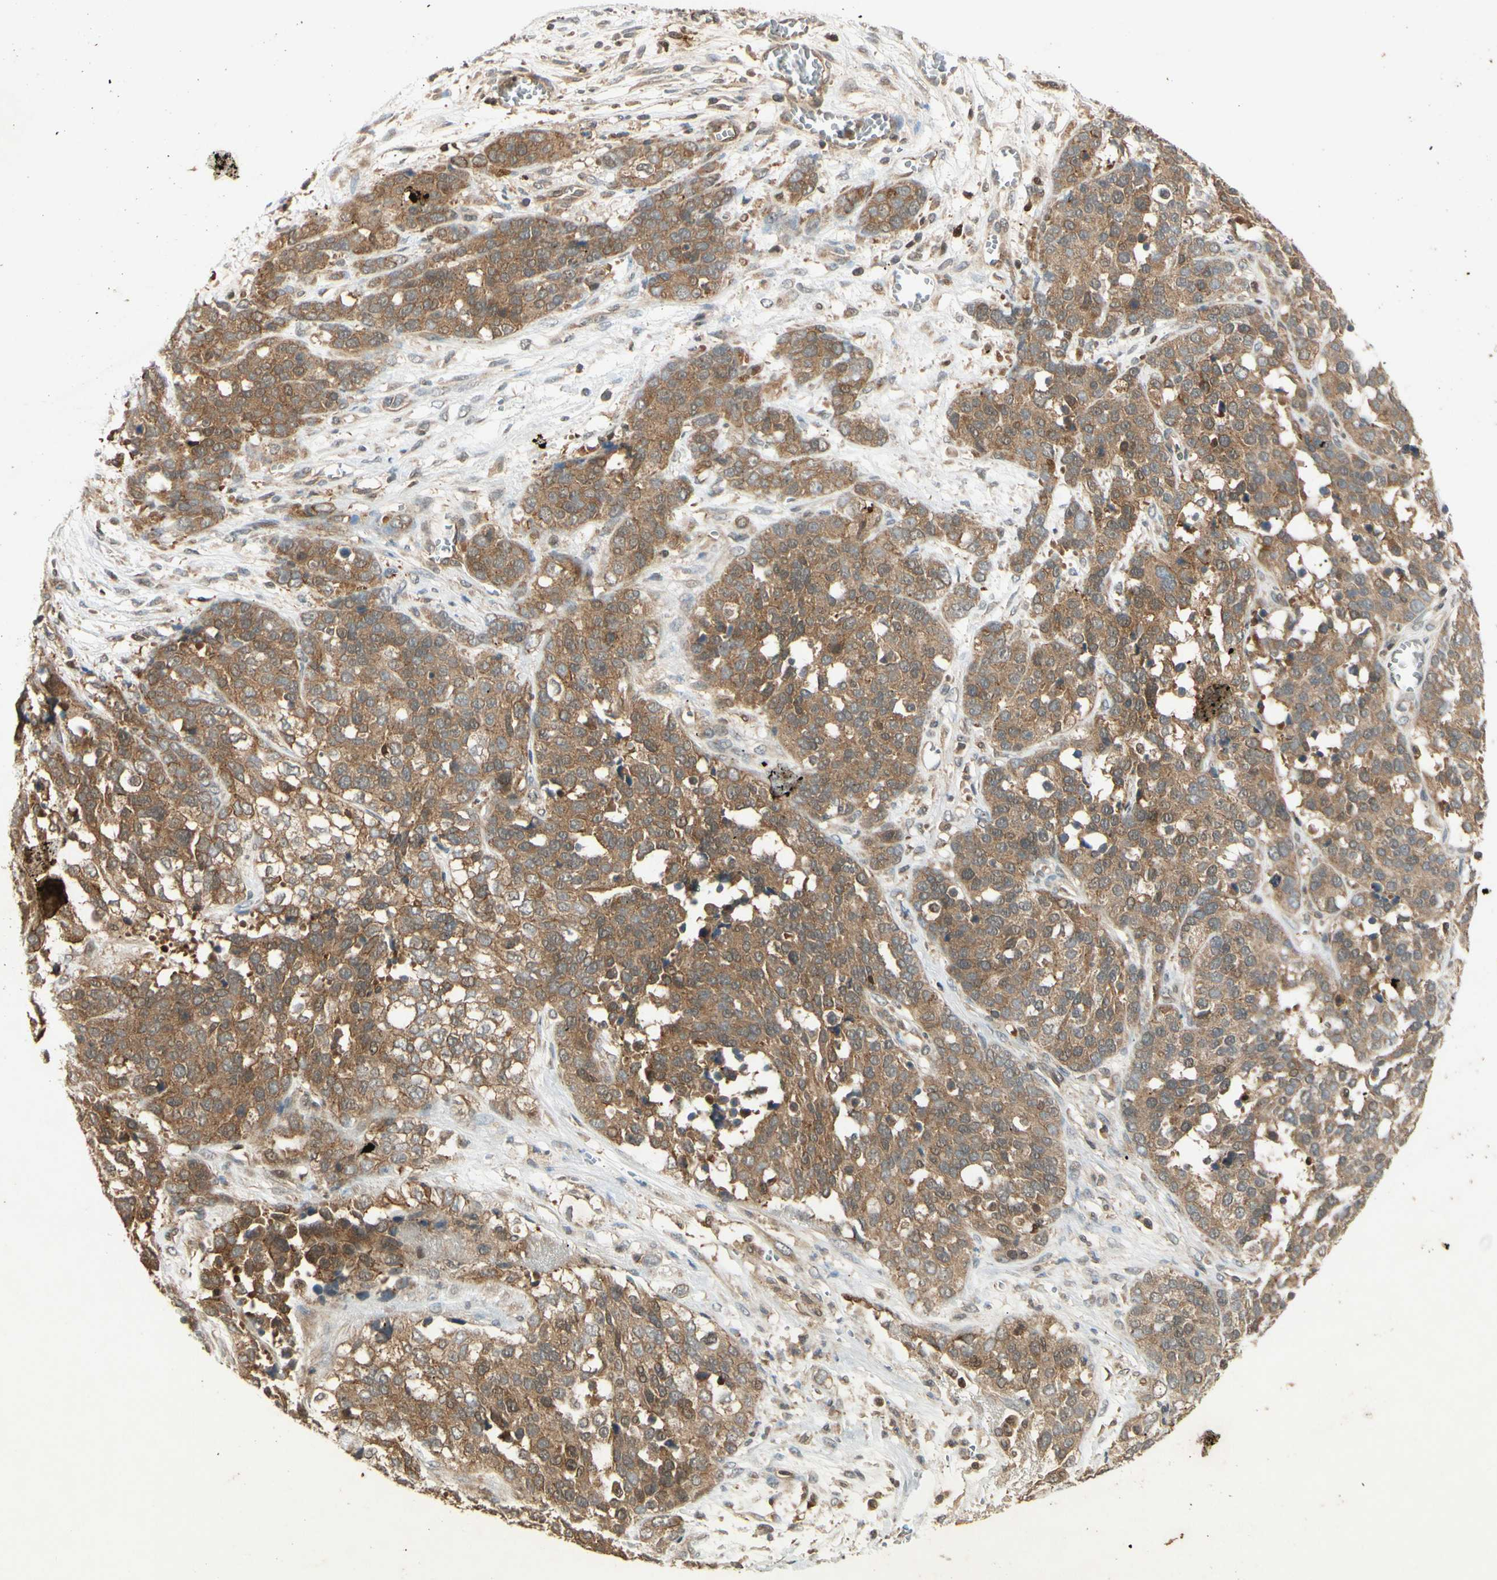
{"staining": {"intensity": "moderate", "quantity": ">75%", "location": "cytoplasmic/membranous"}, "tissue": "ovarian cancer", "cell_type": "Tumor cells", "image_type": "cancer", "snomed": [{"axis": "morphology", "description": "Cystadenocarcinoma, serous, NOS"}, {"axis": "topography", "description": "Ovary"}], "caption": "About >75% of tumor cells in ovarian serous cystadenocarcinoma demonstrate moderate cytoplasmic/membranous protein staining as visualized by brown immunohistochemical staining.", "gene": "EPHA8", "patient": {"sex": "female", "age": 44}}